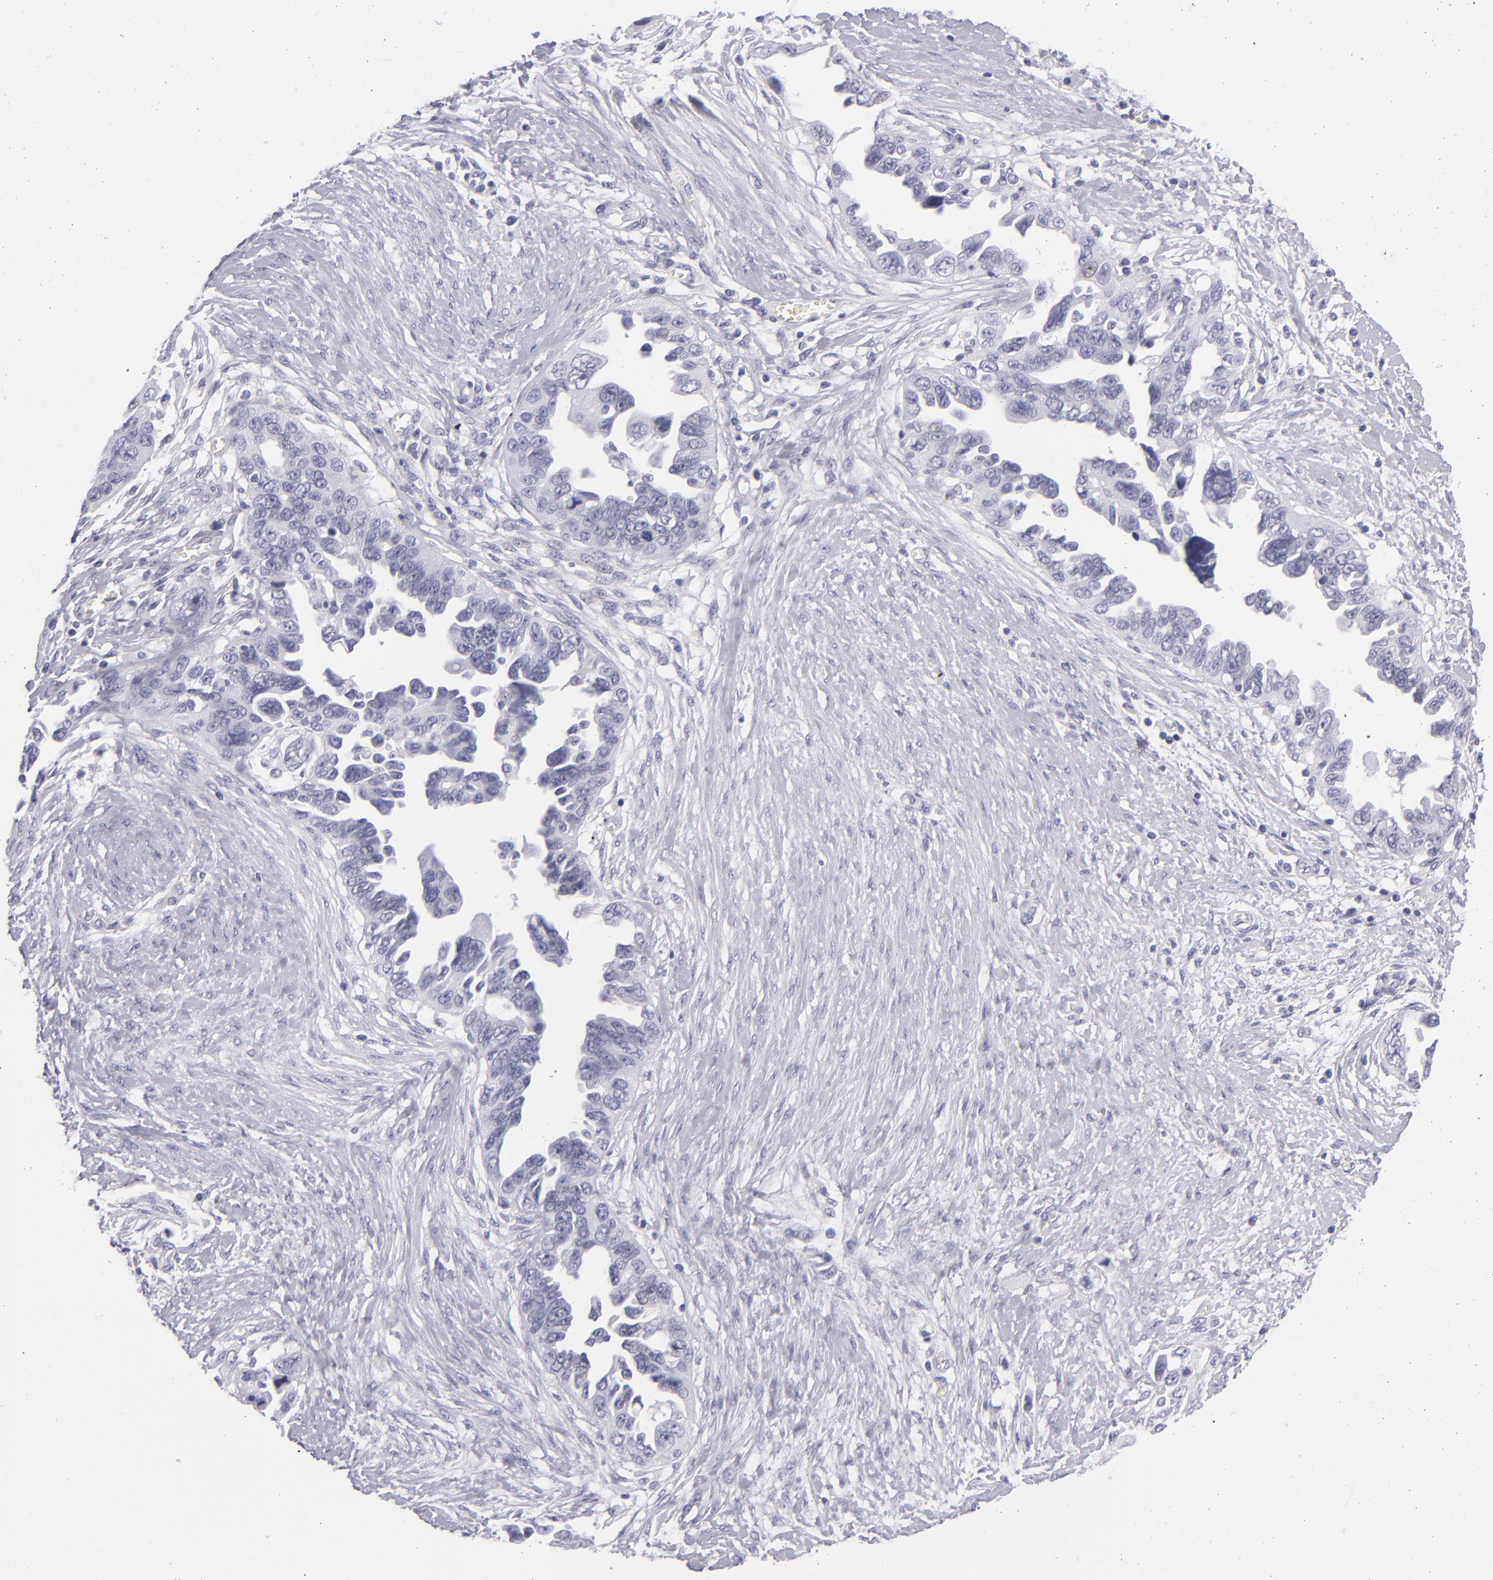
{"staining": {"intensity": "negative", "quantity": "none", "location": "none"}, "tissue": "ovarian cancer", "cell_type": "Tumor cells", "image_type": "cancer", "snomed": [{"axis": "morphology", "description": "Cystadenocarcinoma, serous, NOS"}, {"axis": "topography", "description": "Ovary"}], "caption": "High magnification brightfield microscopy of serous cystadenocarcinoma (ovarian) stained with DAB (brown) and counterstained with hematoxylin (blue): tumor cells show no significant expression.", "gene": "VIL1", "patient": {"sex": "female", "age": 63}}